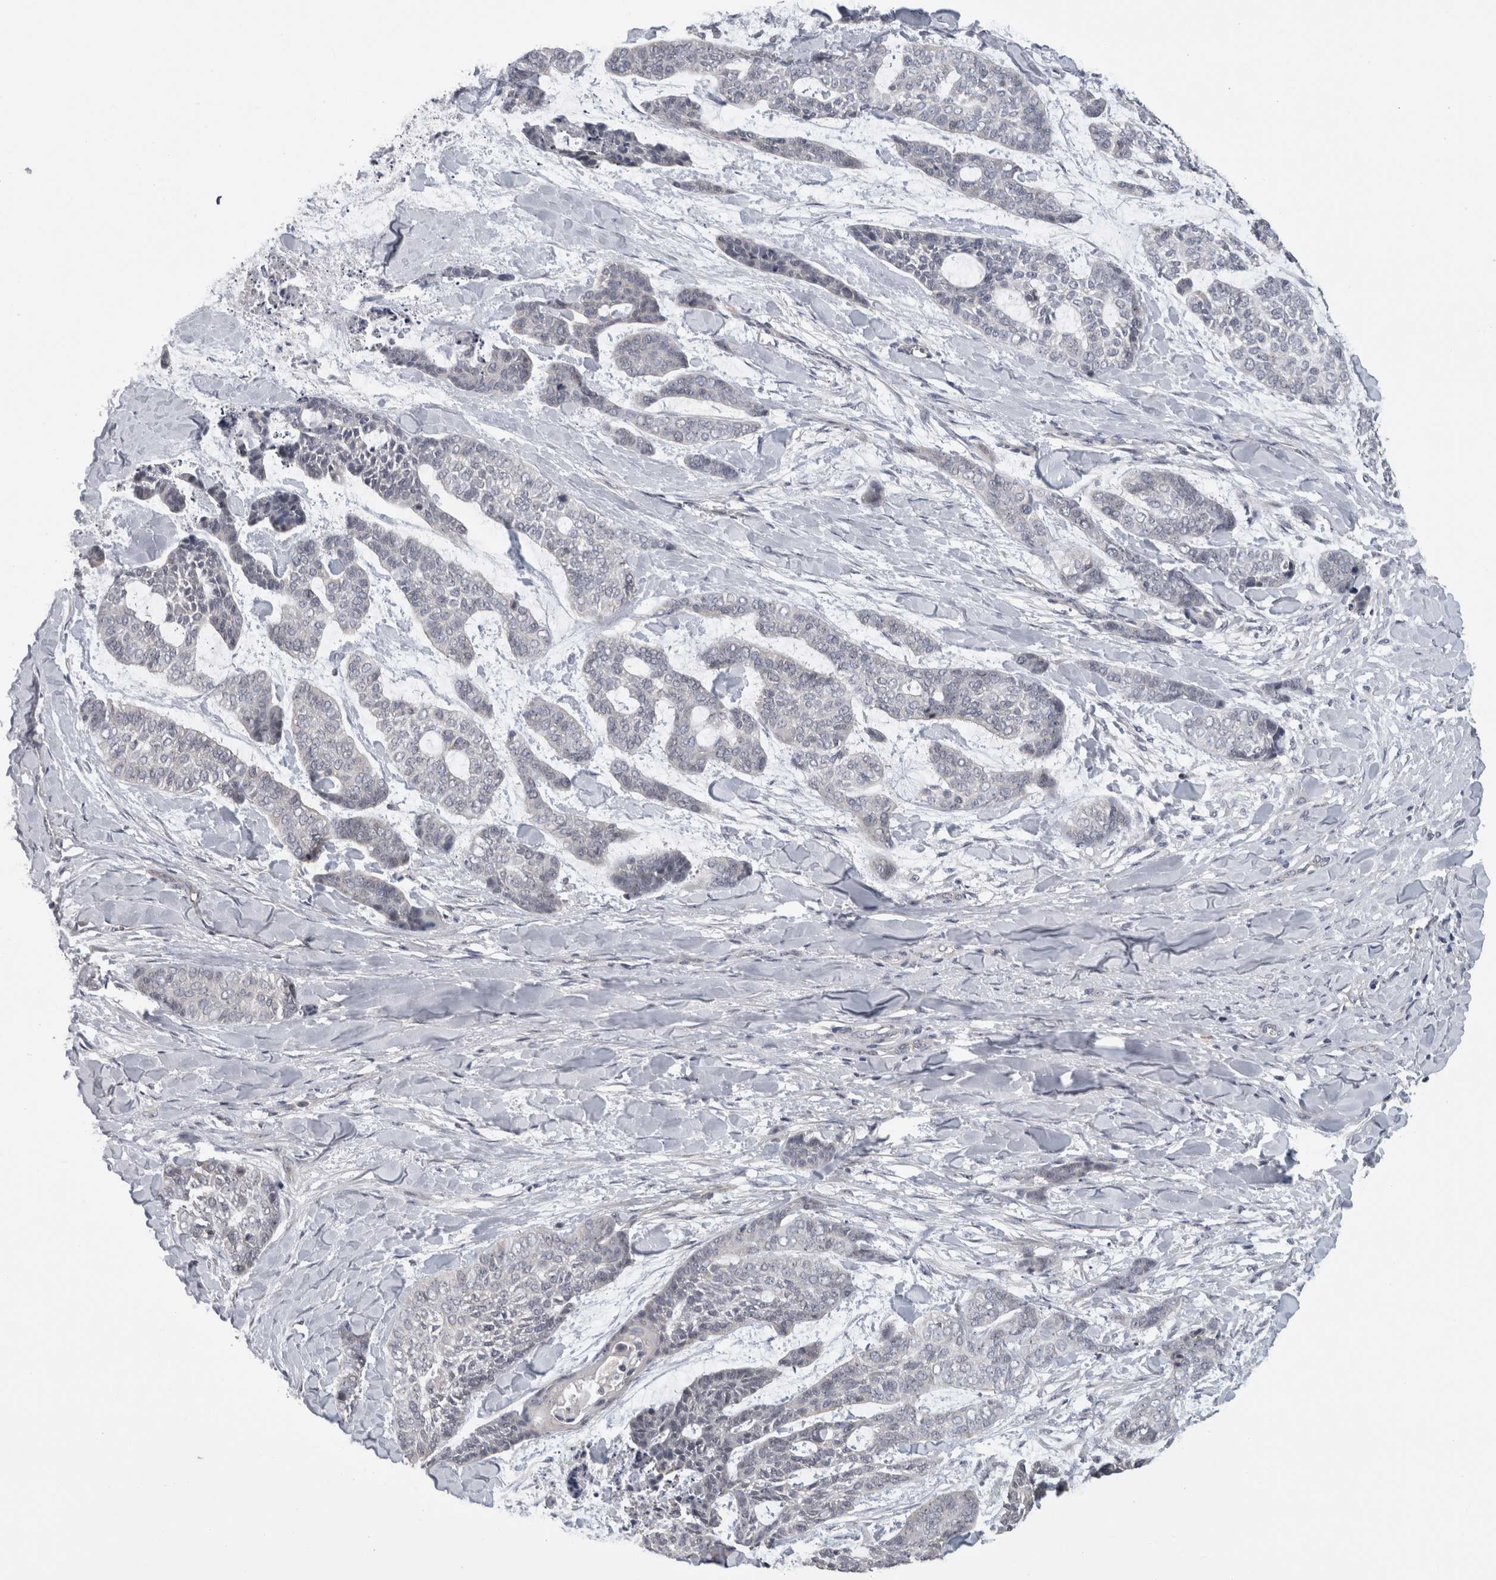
{"staining": {"intensity": "negative", "quantity": "none", "location": "none"}, "tissue": "skin cancer", "cell_type": "Tumor cells", "image_type": "cancer", "snomed": [{"axis": "morphology", "description": "Basal cell carcinoma"}, {"axis": "topography", "description": "Skin"}], "caption": "IHC histopathology image of neoplastic tissue: skin cancer (basal cell carcinoma) stained with DAB (3,3'-diaminobenzidine) shows no significant protein staining in tumor cells.", "gene": "RBM28", "patient": {"sex": "female", "age": 64}}